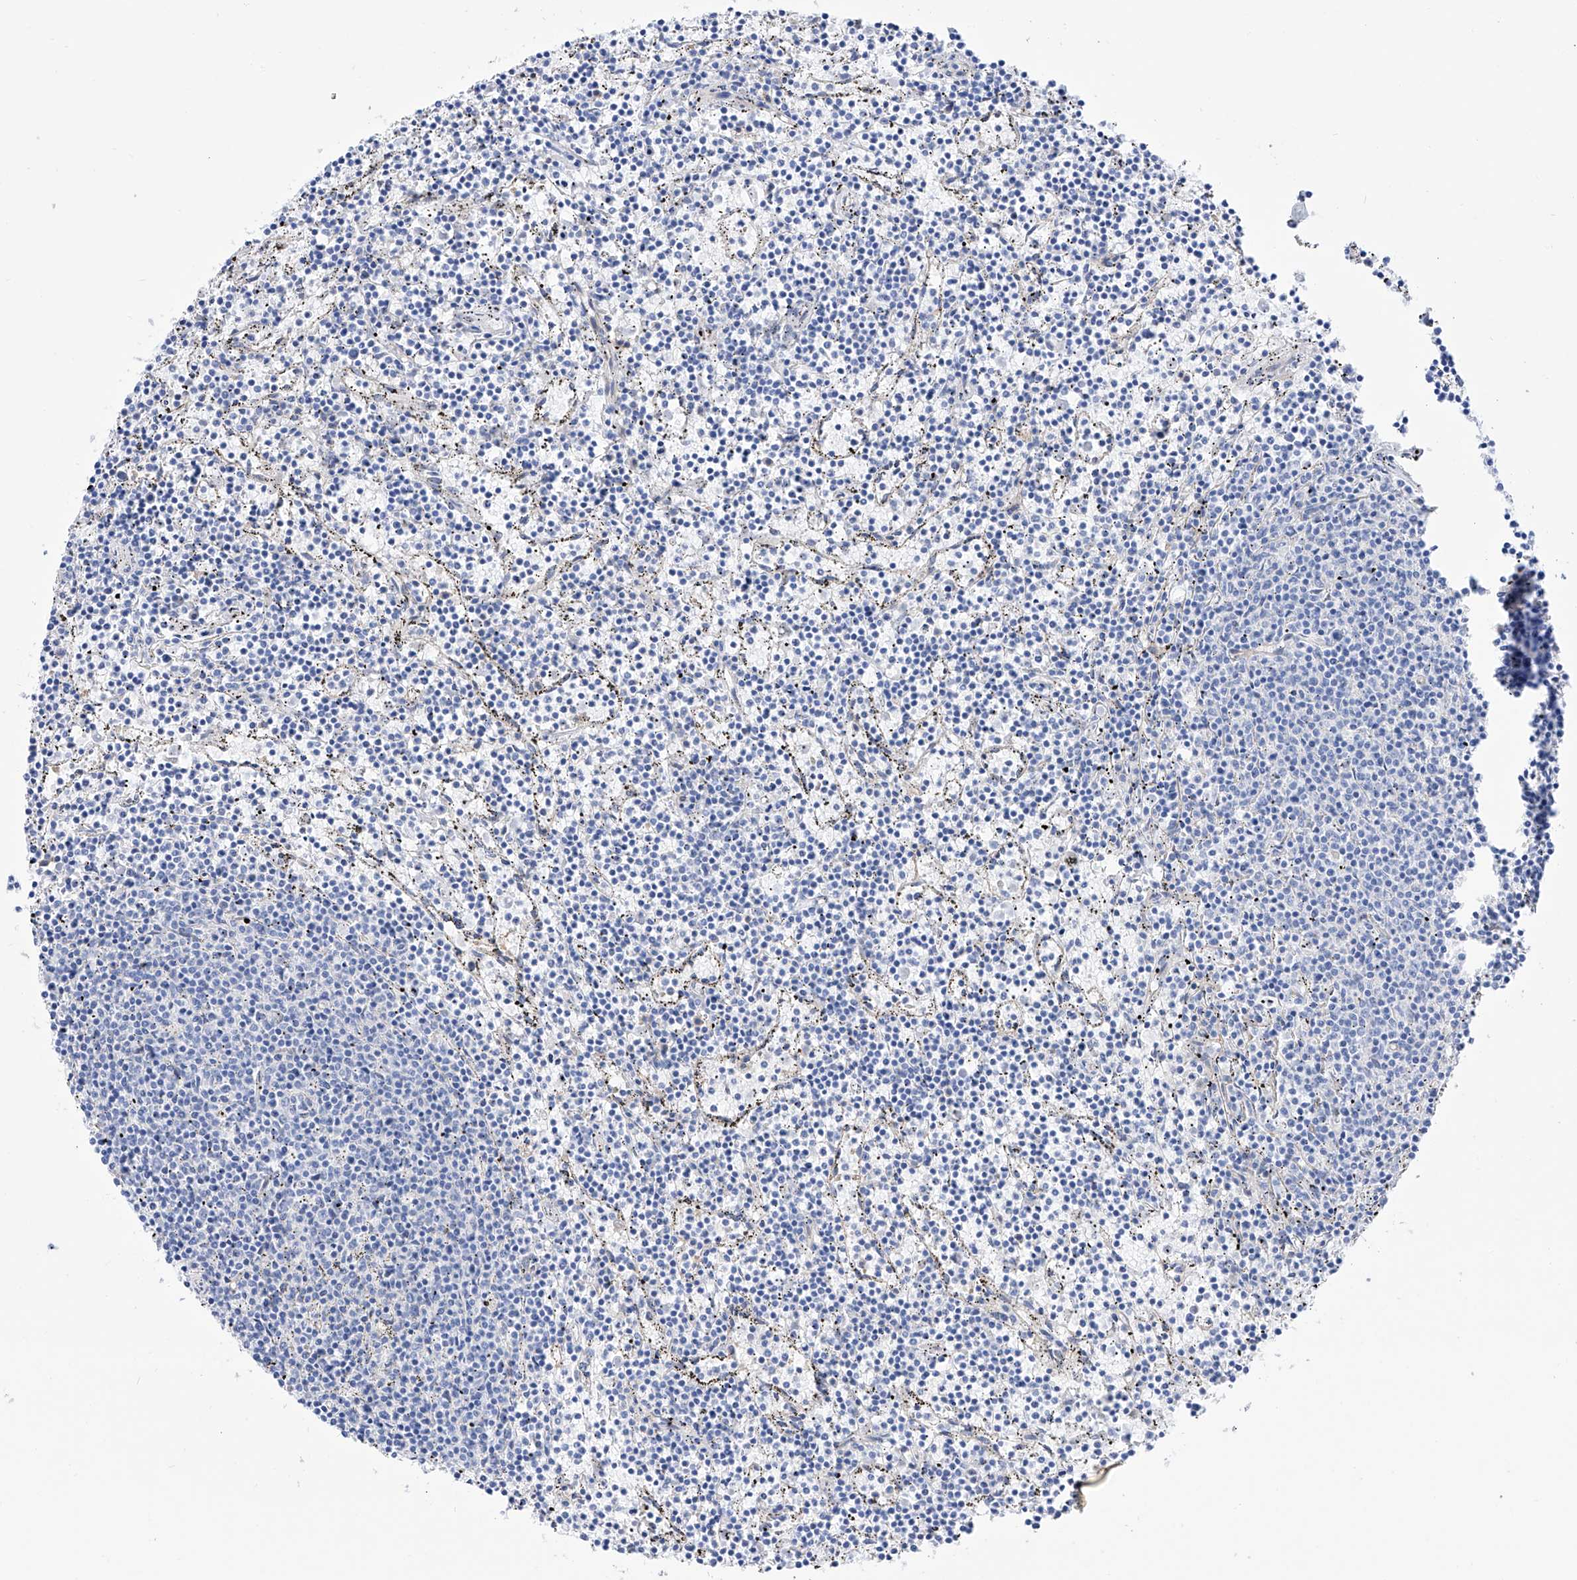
{"staining": {"intensity": "negative", "quantity": "none", "location": "none"}, "tissue": "lymphoma", "cell_type": "Tumor cells", "image_type": "cancer", "snomed": [{"axis": "morphology", "description": "Malignant lymphoma, non-Hodgkin's type, Low grade"}, {"axis": "topography", "description": "Spleen"}], "caption": "The immunohistochemistry image has no significant staining in tumor cells of low-grade malignant lymphoma, non-Hodgkin's type tissue. (IHC, brightfield microscopy, high magnification).", "gene": "ZNF653", "patient": {"sex": "female", "age": 50}}